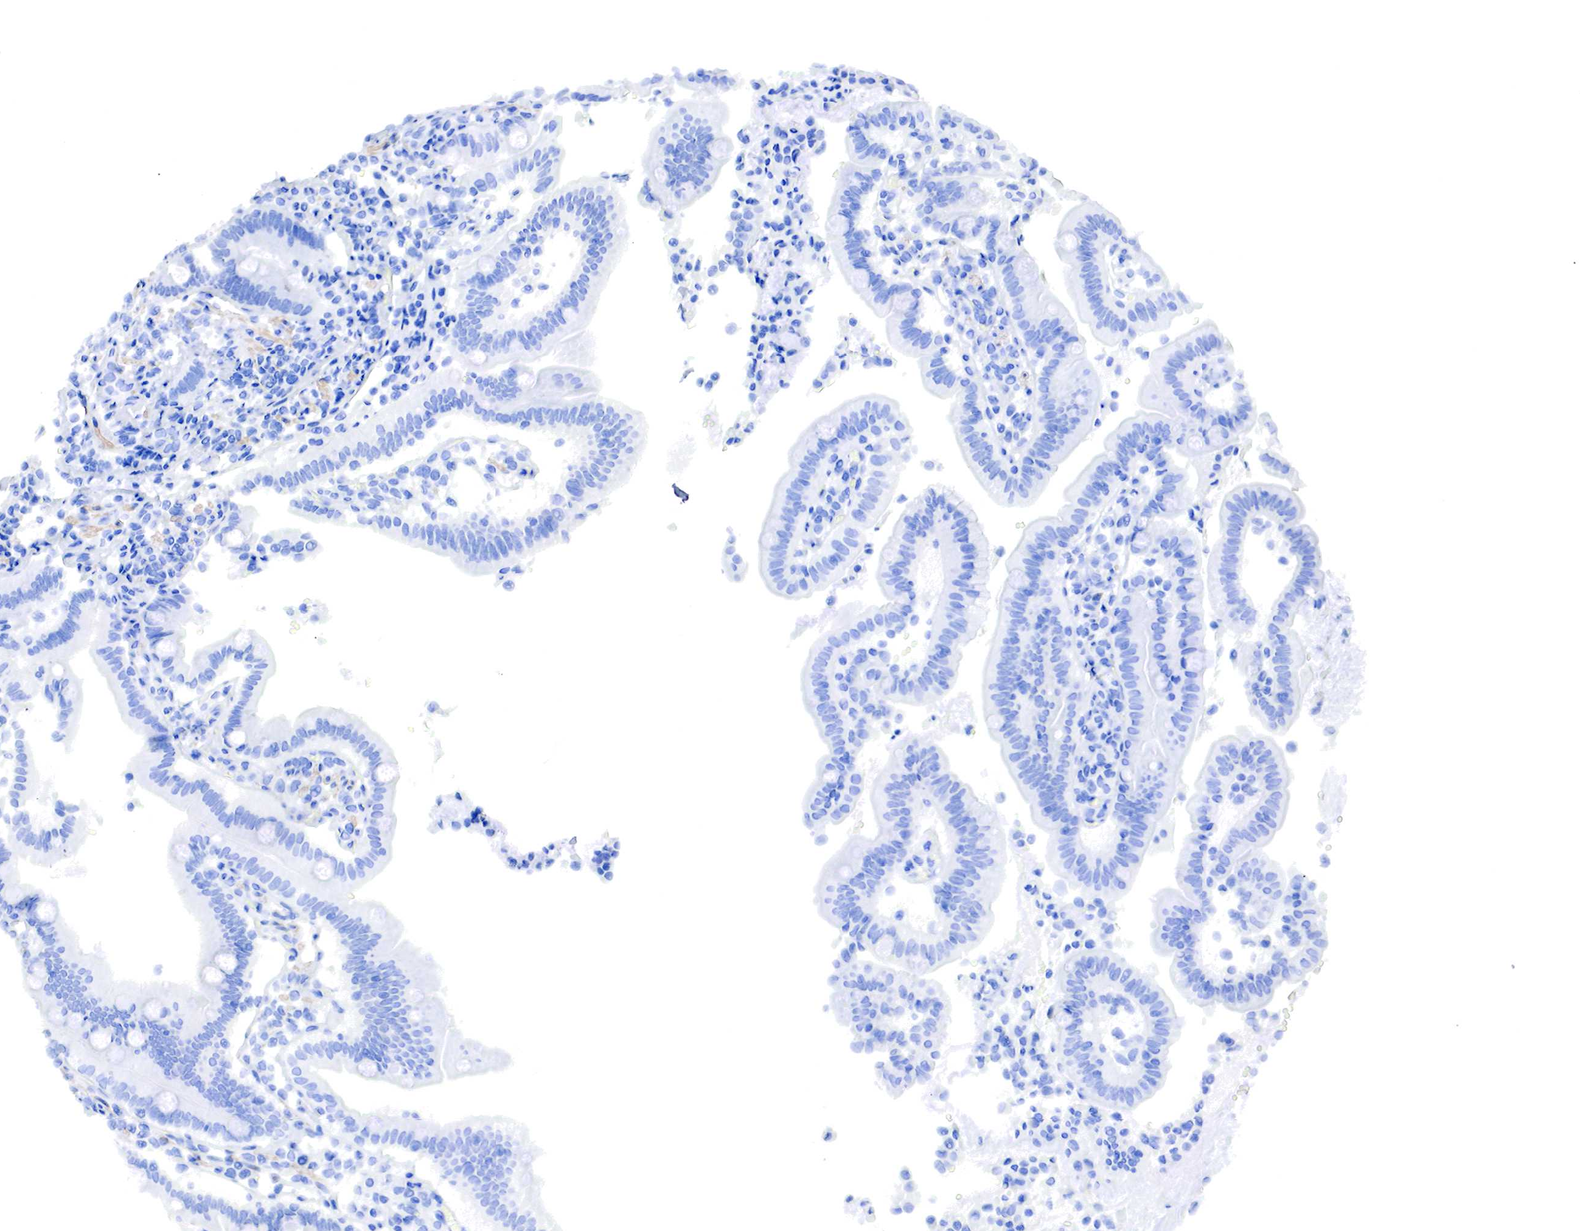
{"staining": {"intensity": "negative", "quantity": "none", "location": "none"}, "tissue": "duodenum", "cell_type": "Glandular cells", "image_type": "normal", "snomed": [{"axis": "morphology", "description": "Normal tissue, NOS"}, {"axis": "topography", "description": "Duodenum"}], "caption": "An image of duodenum stained for a protein demonstrates no brown staining in glandular cells. (DAB (3,3'-diaminobenzidine) immunohistochemistry, high magnification).", "gene": "TPM1", "patient": {"sex": "female", "age": 77}}